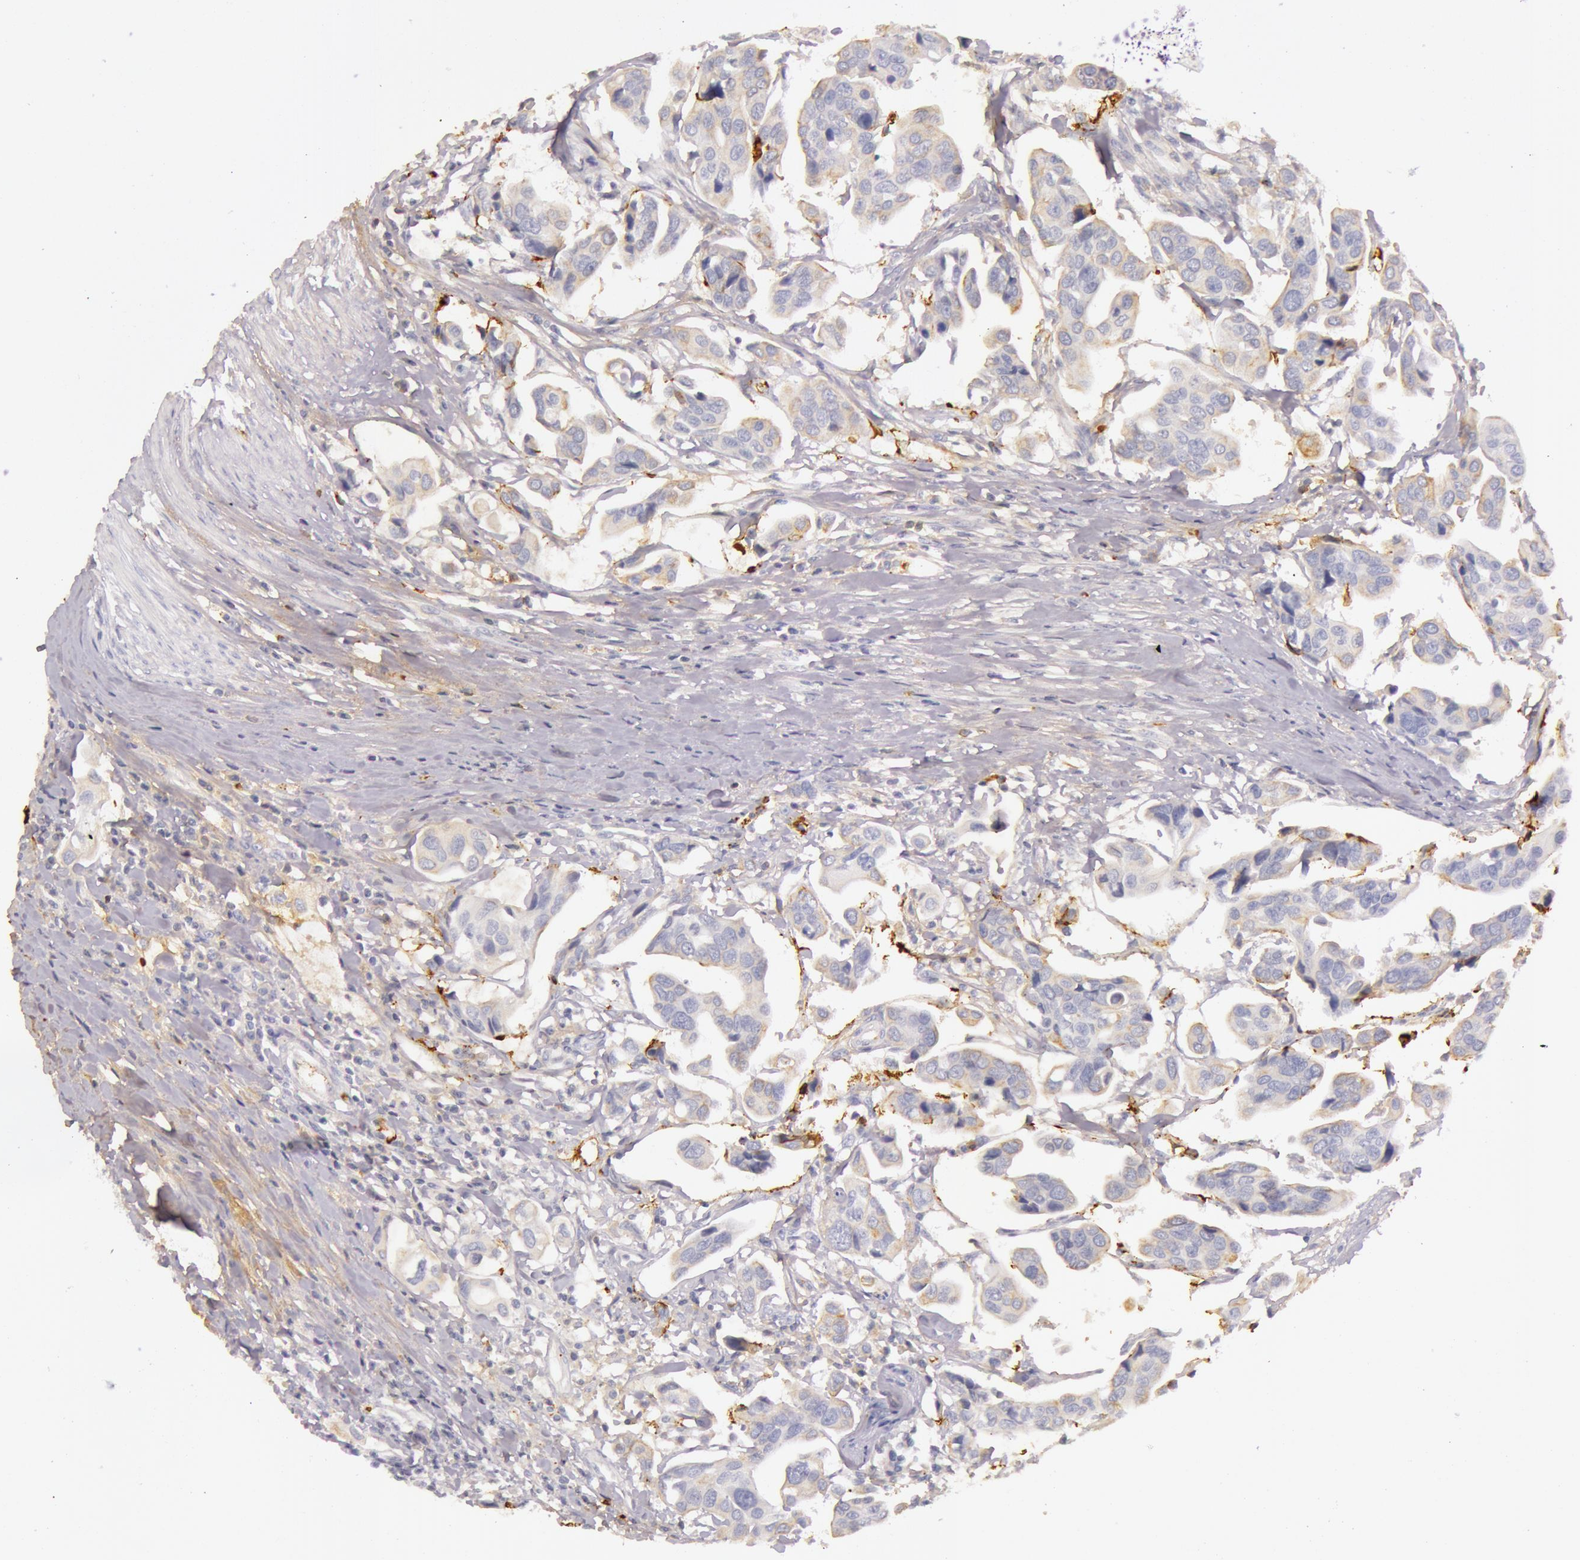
{"staining": {"intensity": "negative", "quantity": "none", "location": "none"}, "tissue": "urothelial cancer", "cell_type": "Tumor cells", "image_type": "cancer", "snomed": [{"axis": "morphology", "description": "Adenocarcinoma, NOS"}, {"axis": "topography", "description": "Urinary bladder"}], "caption": "Tumor cells are negative for brown protein staining in urothelial cancer. The staining was performed using DAB to visualize the protein expression in brown, while the nuclei were stained in blue with hematoxylin (Magnification: 20x).", "gene": "C4BPA", "patient": {"sex": "male", "age": 61}}